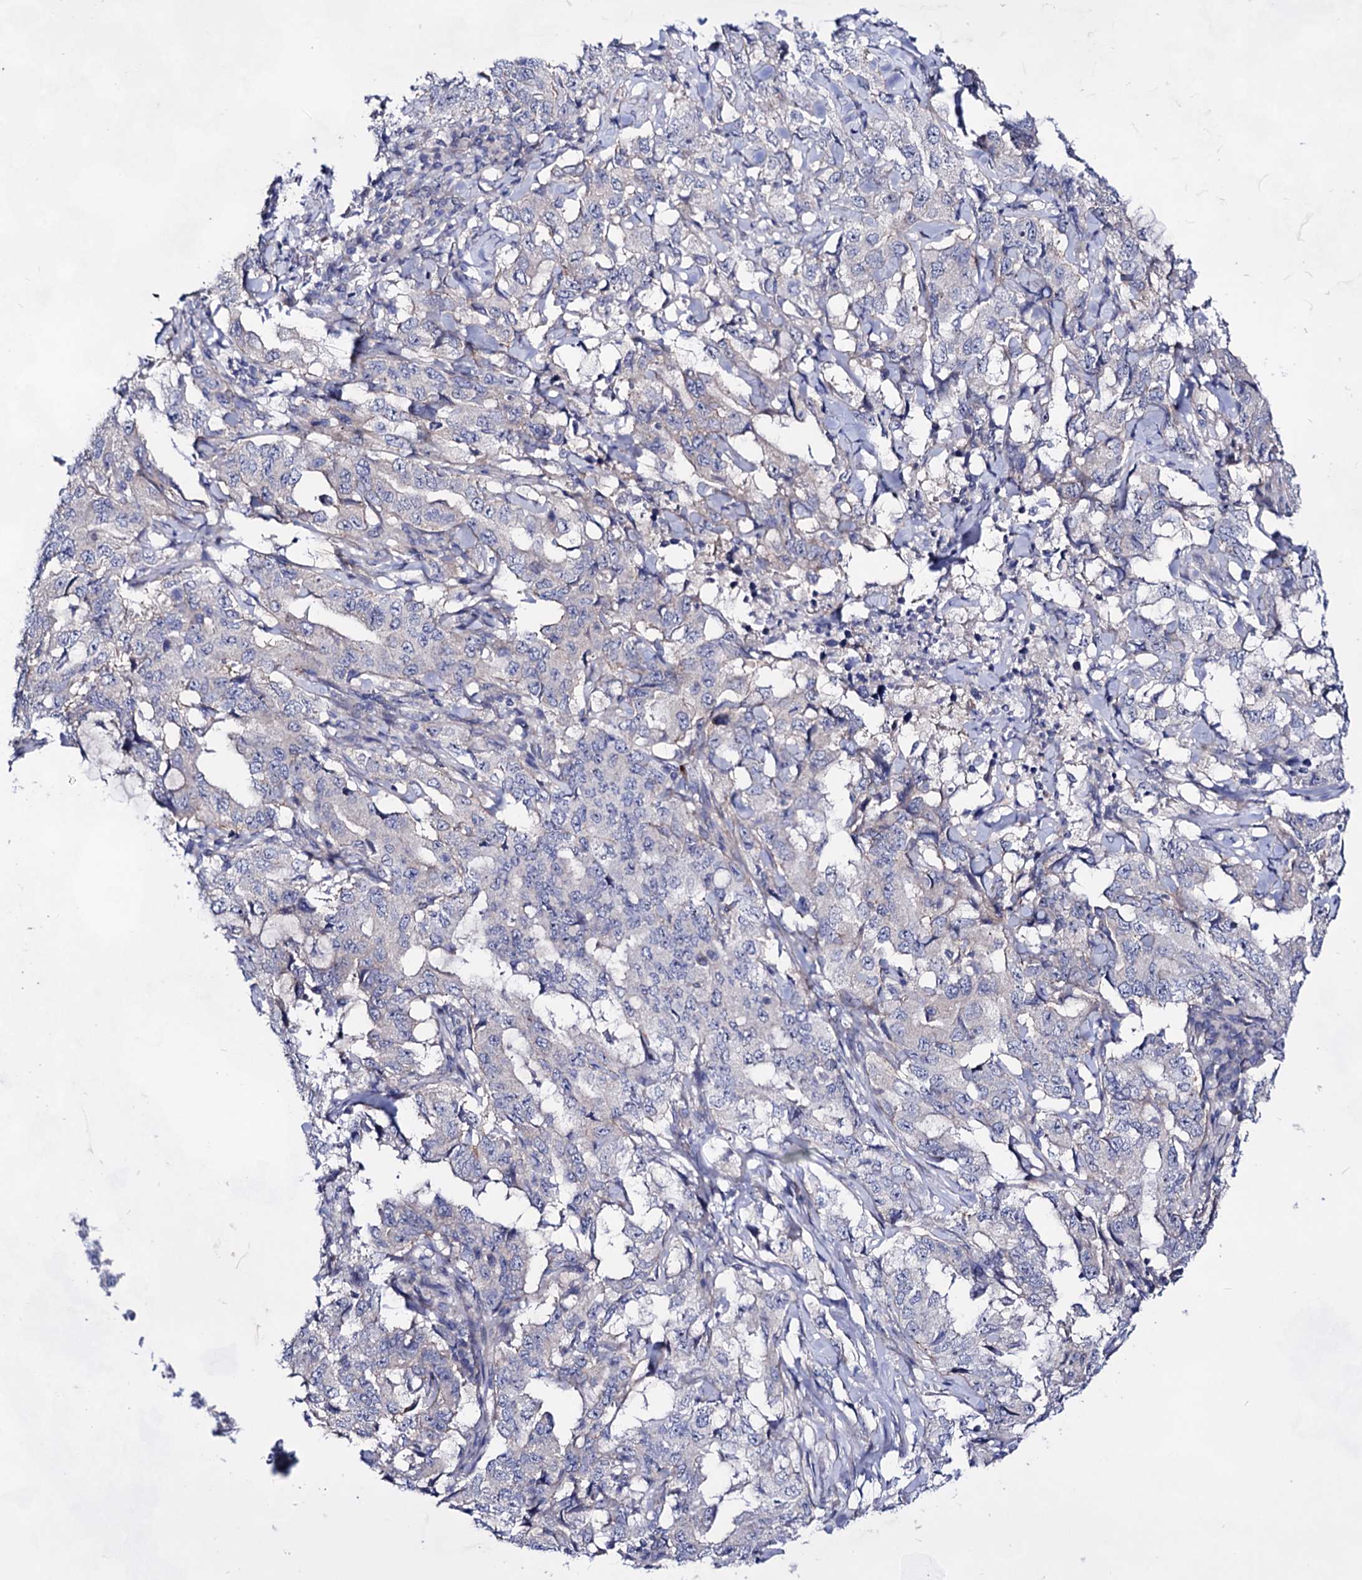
{"staining": {"intensity": "negative", "quantity": "none", "location": "none"}, "tissue": "lung cancer", "cell_type": "Tumor cells", "image_type": "cancer", "snomed": [{"axis": "morphology", "description": "Adenocarcinoma, NOS"}, {"axis": "topography", "description": "Lung"}], "caption": "Immunohistochemistry image of human lung adenocarcinoma stained for a protein (brown), which demonstrates no expression in tumor cells. The staining was performed using DAB (3,3'-diaminobenzidine) to visualize the protein expression in brown, while the nuclei were stained in blue with hematoxylin (Magnification: 20x).", "gene": "PLIN1", "patient": {"sex": "female", "age": 51}}